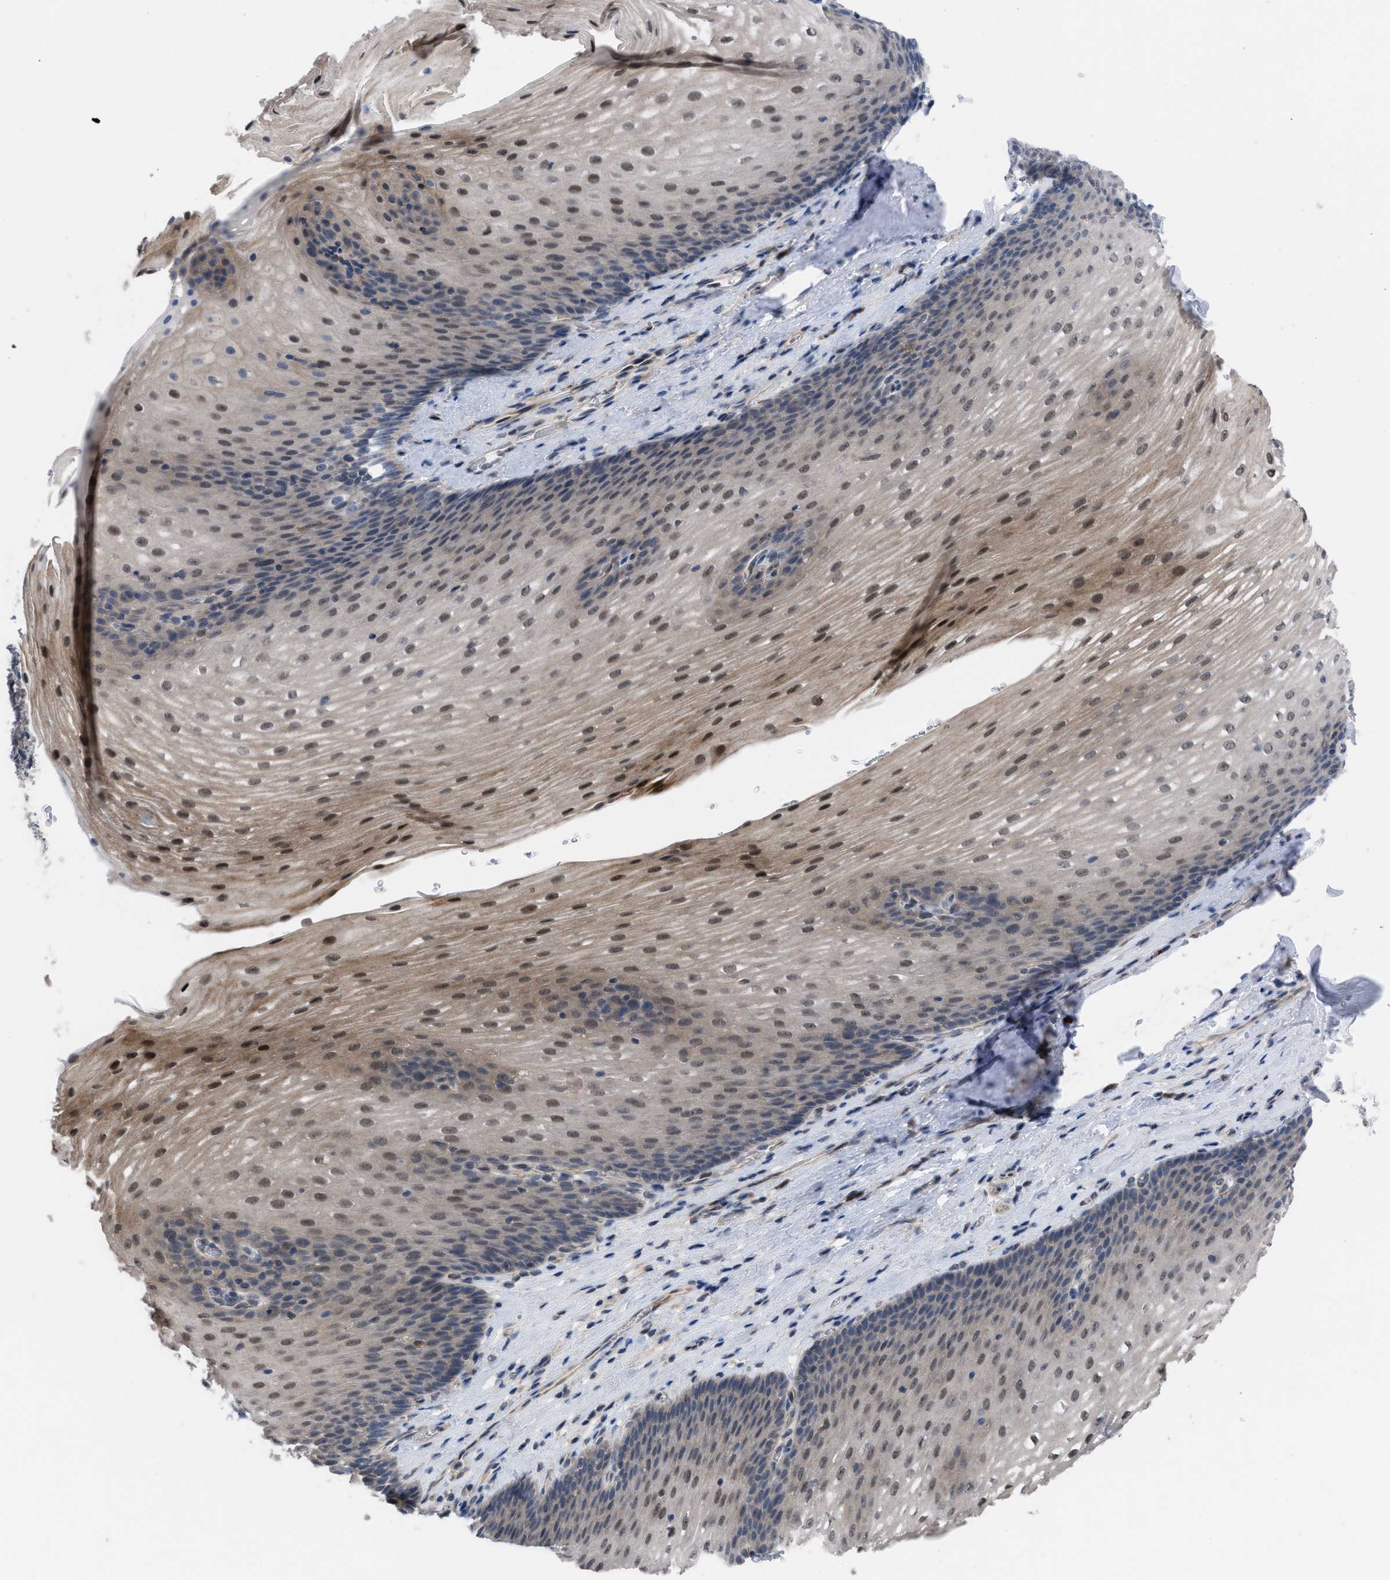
{"staining": {"intensity": "moderate", "quantity": "<25%", "location": "cytoplasmic/membranous,nuclear"}, "tissue": "esophagus", "cell_type": "Squamous epithelial cells", "image_type": "normal", "snomed": [{"axis": "morphology", "description": "Normal tissue, NOS"}, {"axis": "topography", "description": "Esophagus"}], "caption": "An IHC histopathology image of benign tissue is shown. Protein staining in brown labels moderate cytoplasmic/membranous,nuclear positivity in esophagus within squamous epithelial cells. Ihc stains the protein in brown and the nuclei are stained blue.", "gene": "IL17RE", "patient": {"sex": "male", "age": 48}}